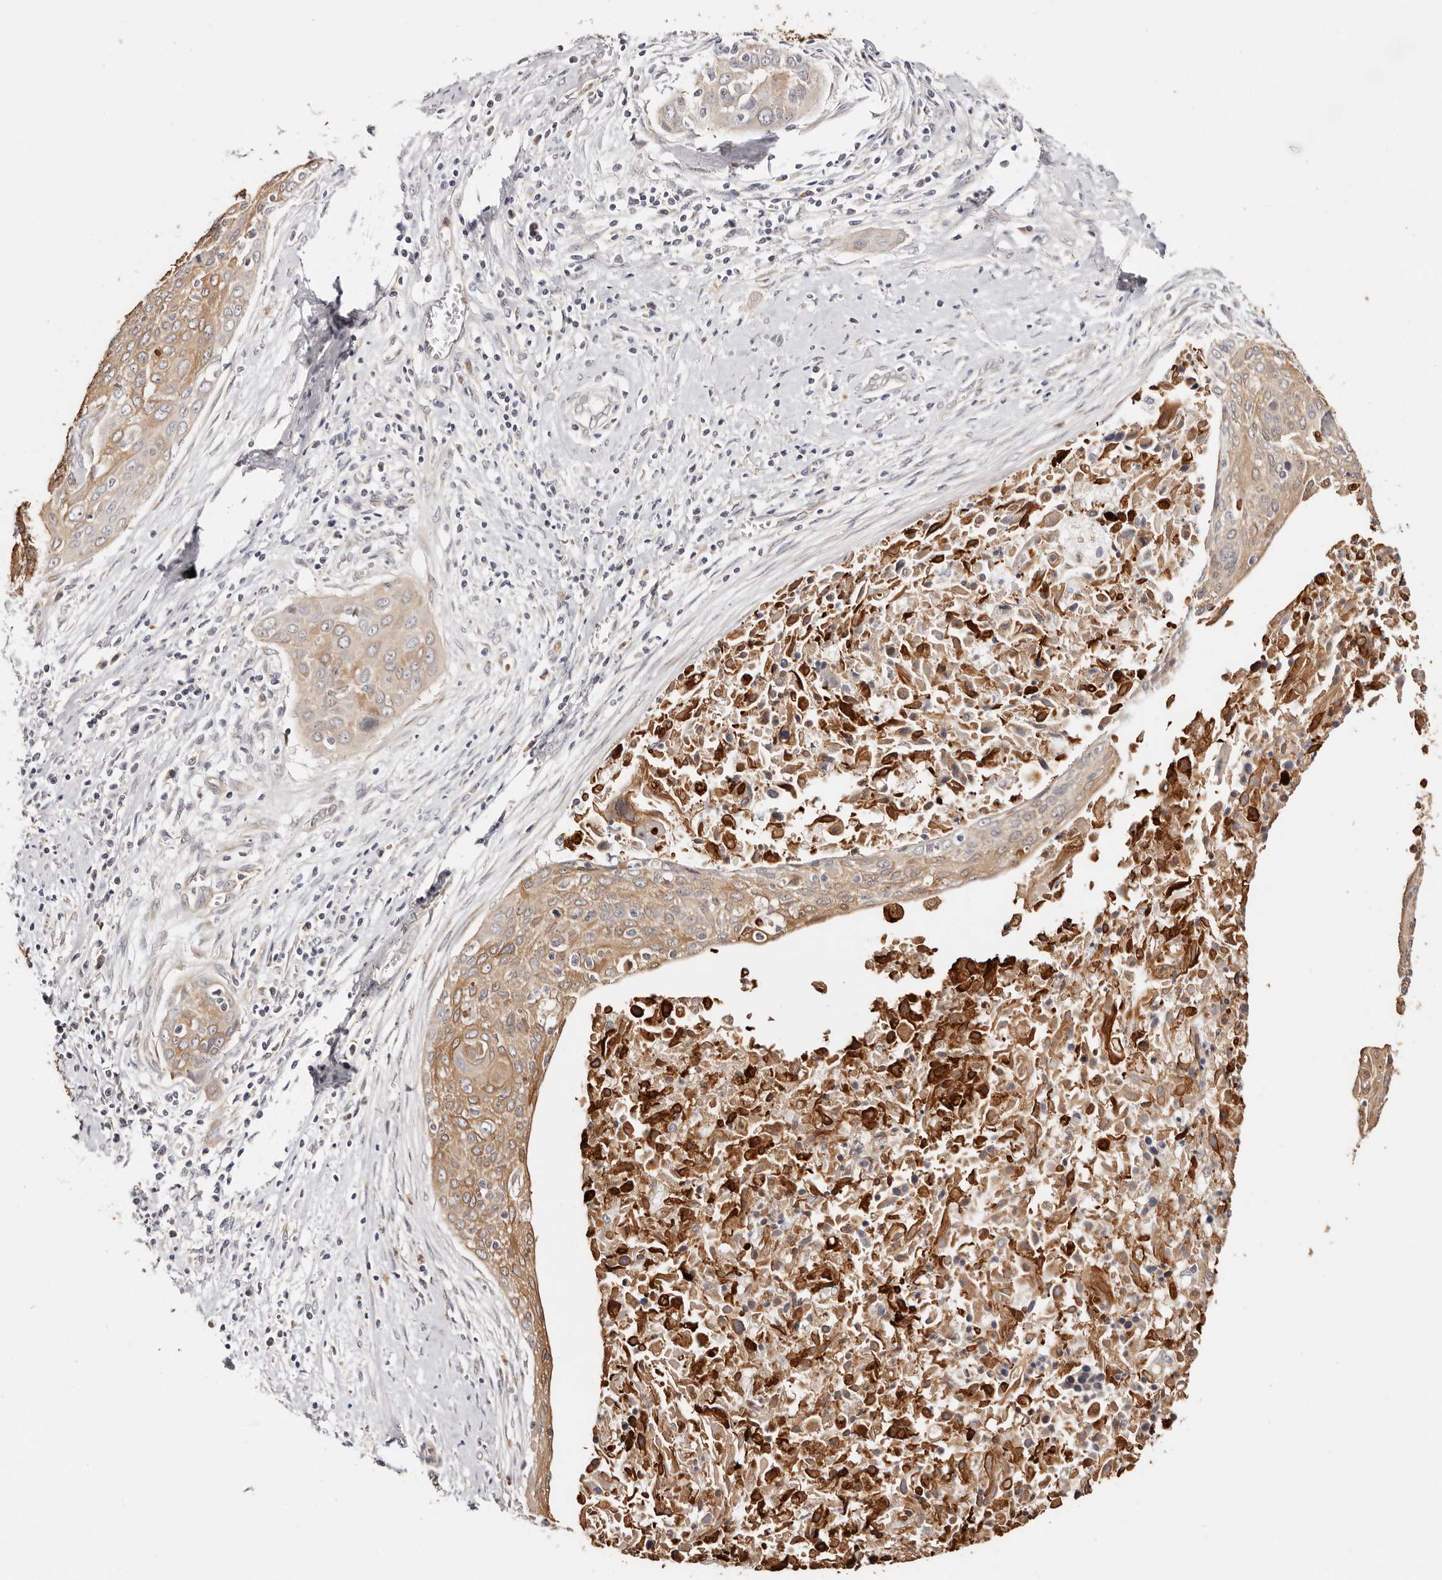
{"staining": {"intensity": "moderate", "quantity": "25%-75%", "location": "cytoplasmic/membranous"}, "tissue": "cervical cancer", "cell_type": "Tumor cells", "image_type": "cancer", "snomed": [{"axis": "morphology", "description": "Squamous cell carcinoma, NOS"}, {"axis": "topography", "description": "Cervix"}], "caption": "Moderate cytoplasmic/membranous protein staining is appreciated in about 25%-75% of tumor cells in cervical squamous cell carcinoma.", "gene": "BCL2L15", "patient": {"sex": "female", "age": 55}}